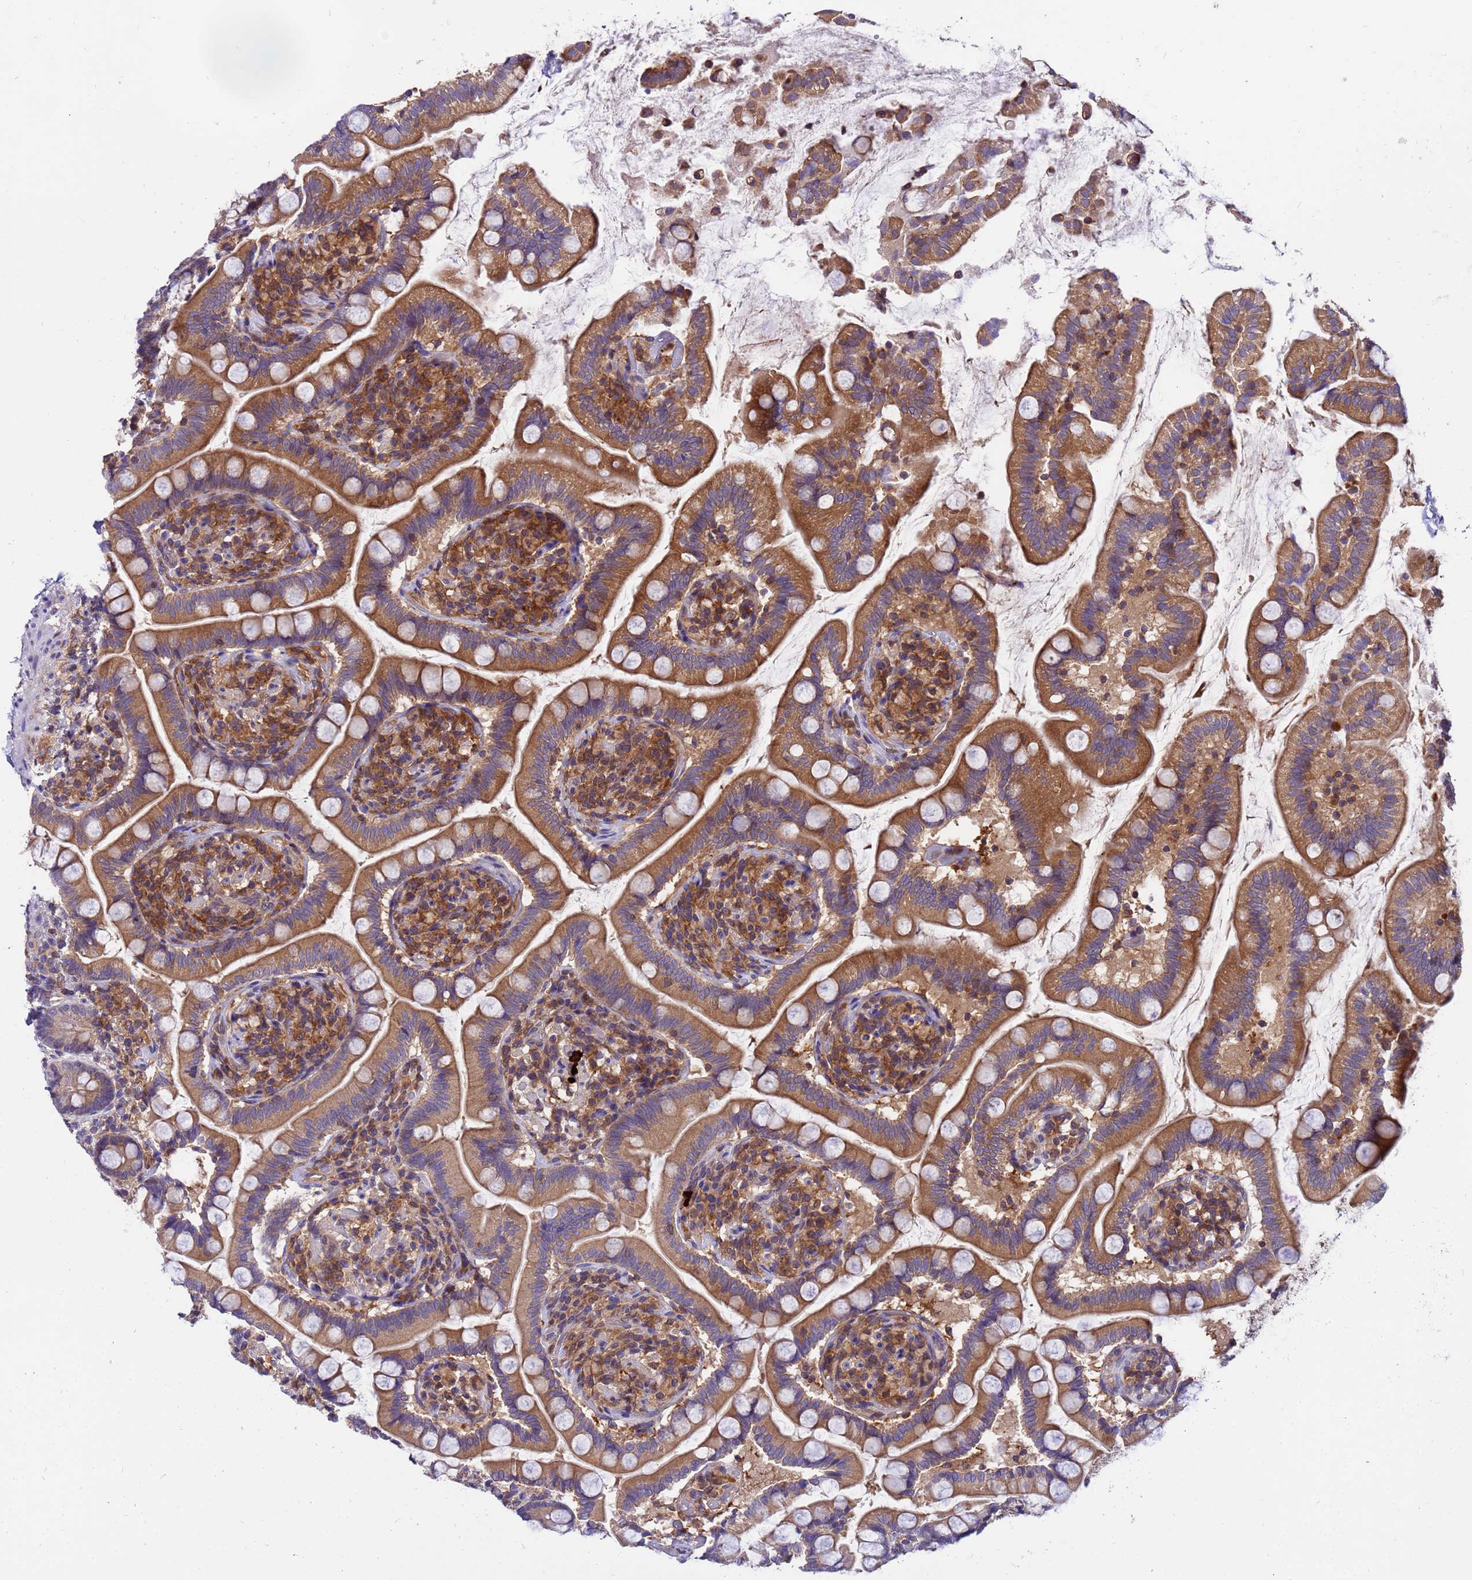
{"staining": {"intensity": "strong", "quantity": ">75%", "location": "cytoplasmic/membranous"}, "tissue": "small intestine", "cell_type": "Glandular cells", "image_type": "normal", "snomed": [{"axis": "morphology", "description": "Normal tissue, NOS"}, {"axis": "topography", "description": "Small intestine"}], "caption": "Benign small intestine shows strong cytoplasmic/membranous positivity in approximately >75% of glandular cells, visualized by immunohistochemistry. The staining is performed using DAB (3,3'-diaminobenzidine) brown chromogen to label protein expression. The nuclei are counter-stained blue using hematoxylin.", "gene": "GET3", "patient": {"sex": "female", "age": 64}}